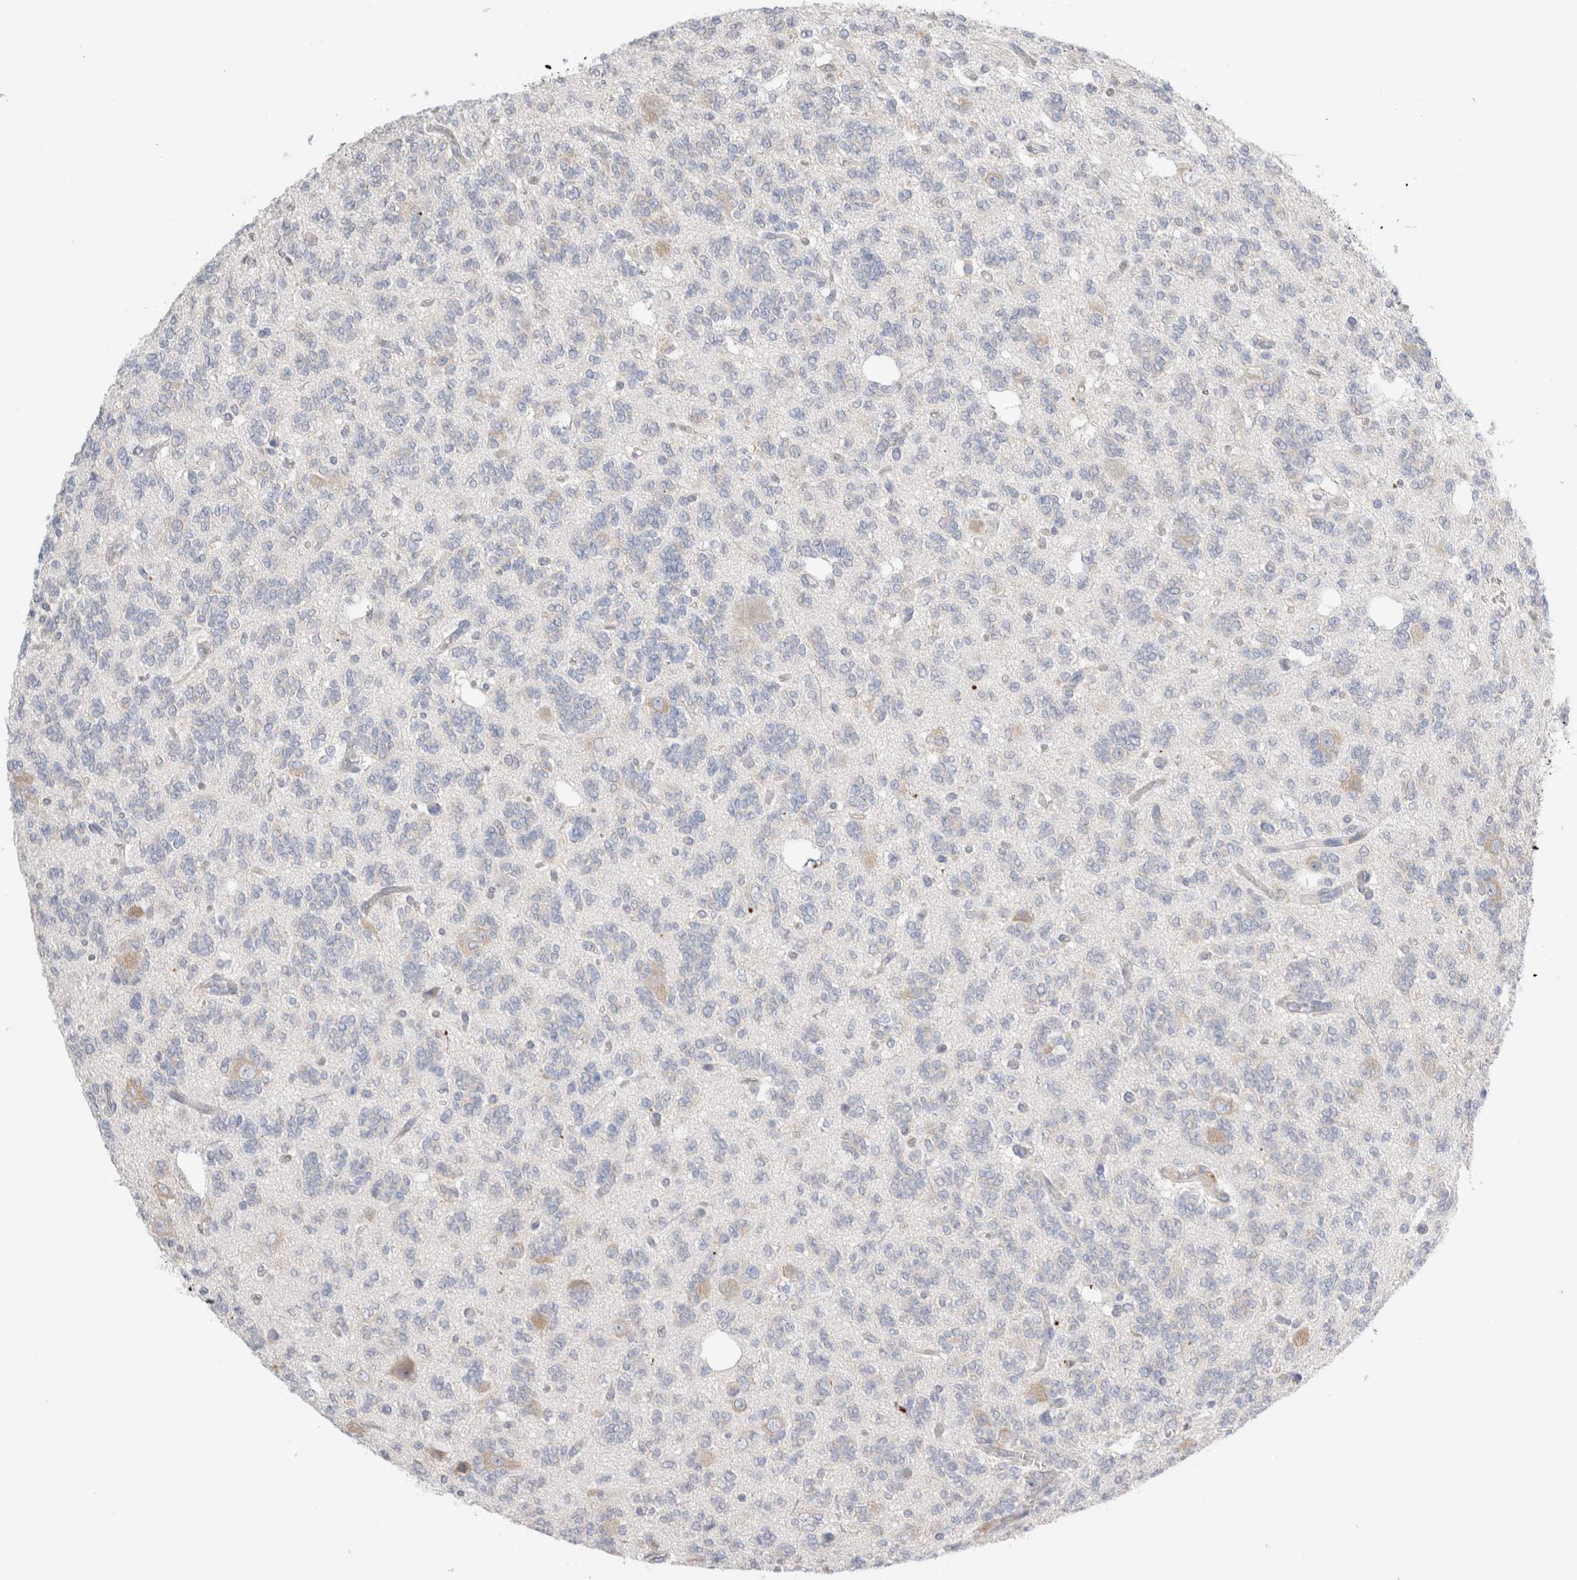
{"staining": {"intensity": "negative", "quantity": "none", "location": "none"}, "tissue": "glioma", "cell_type": "Tumor cells", "image_type": "cancer", "snomed": [{"axis": "morphology", "description": "Glioma, malignant, Low grade"}, {"axis": "topography", "description": "Brain"}], "caption": "Immunohistochemical staining of glioma demonstrates no significant positivity in tumor cells.", "gene": "ZNF23", "patient": {"sex": "male", "age": 38}}